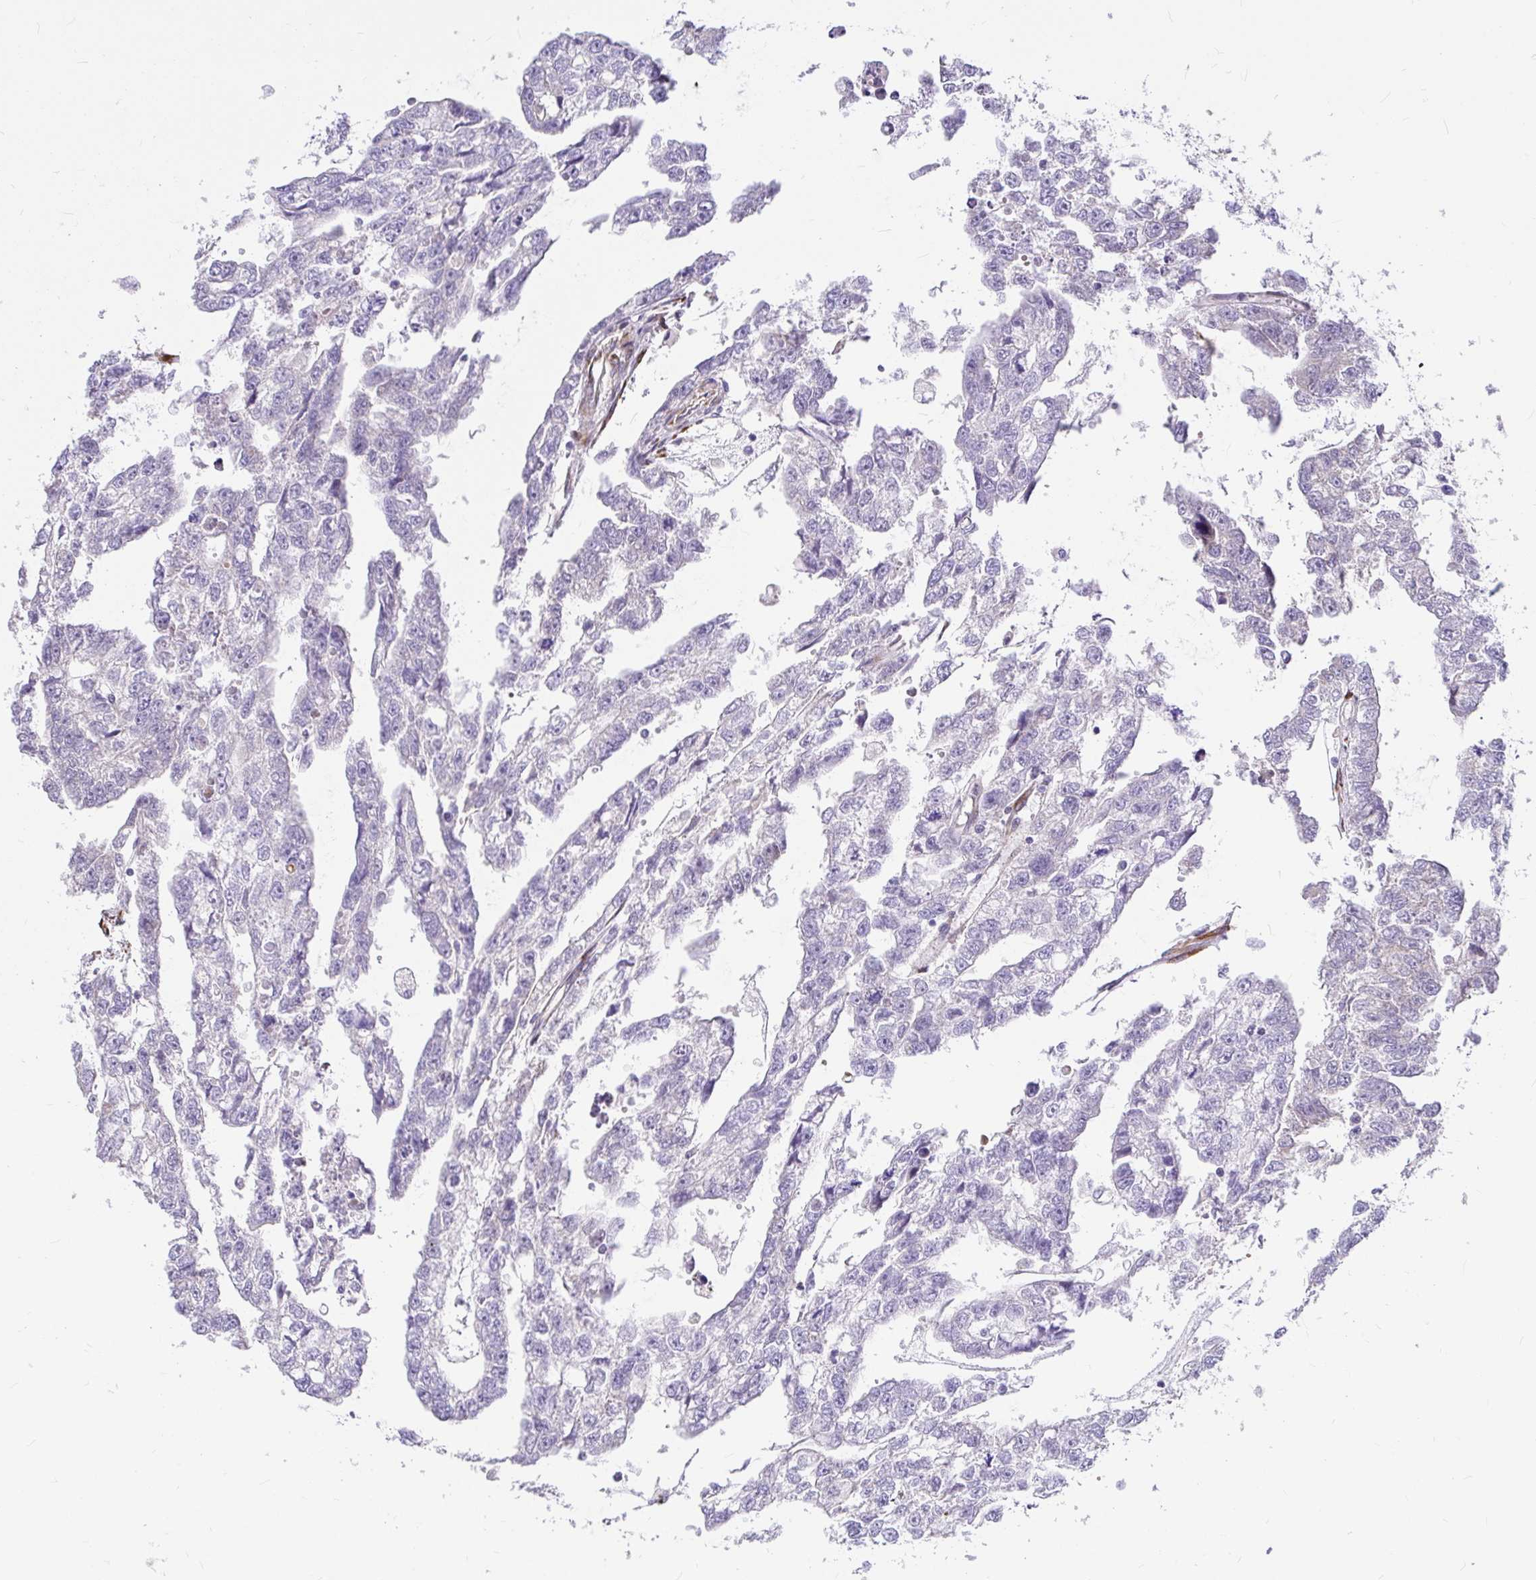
{"staining": {"intensity": "negative", "quantity": "none", "location": "none"}, "tissue": "testis cancer", "cell_type": "Tumor cells", "image_type": "cancer", "snomed": [{"axis": "morphology", "description": "Carcinoma, Embryonal, NOS"}, {"axis": "morphology", "description": "Teratoma, malignant, NOS"}, {"axis": "topography", "description": "Testis"}], "caption": "Immunohistochemistry image of testis cancer (malignant teratoma) stained for a protein (brown), which reveals no positivity in tumor cells.", "gene": "GABBR2", "patient": {"sex": "male", "age": 44}}